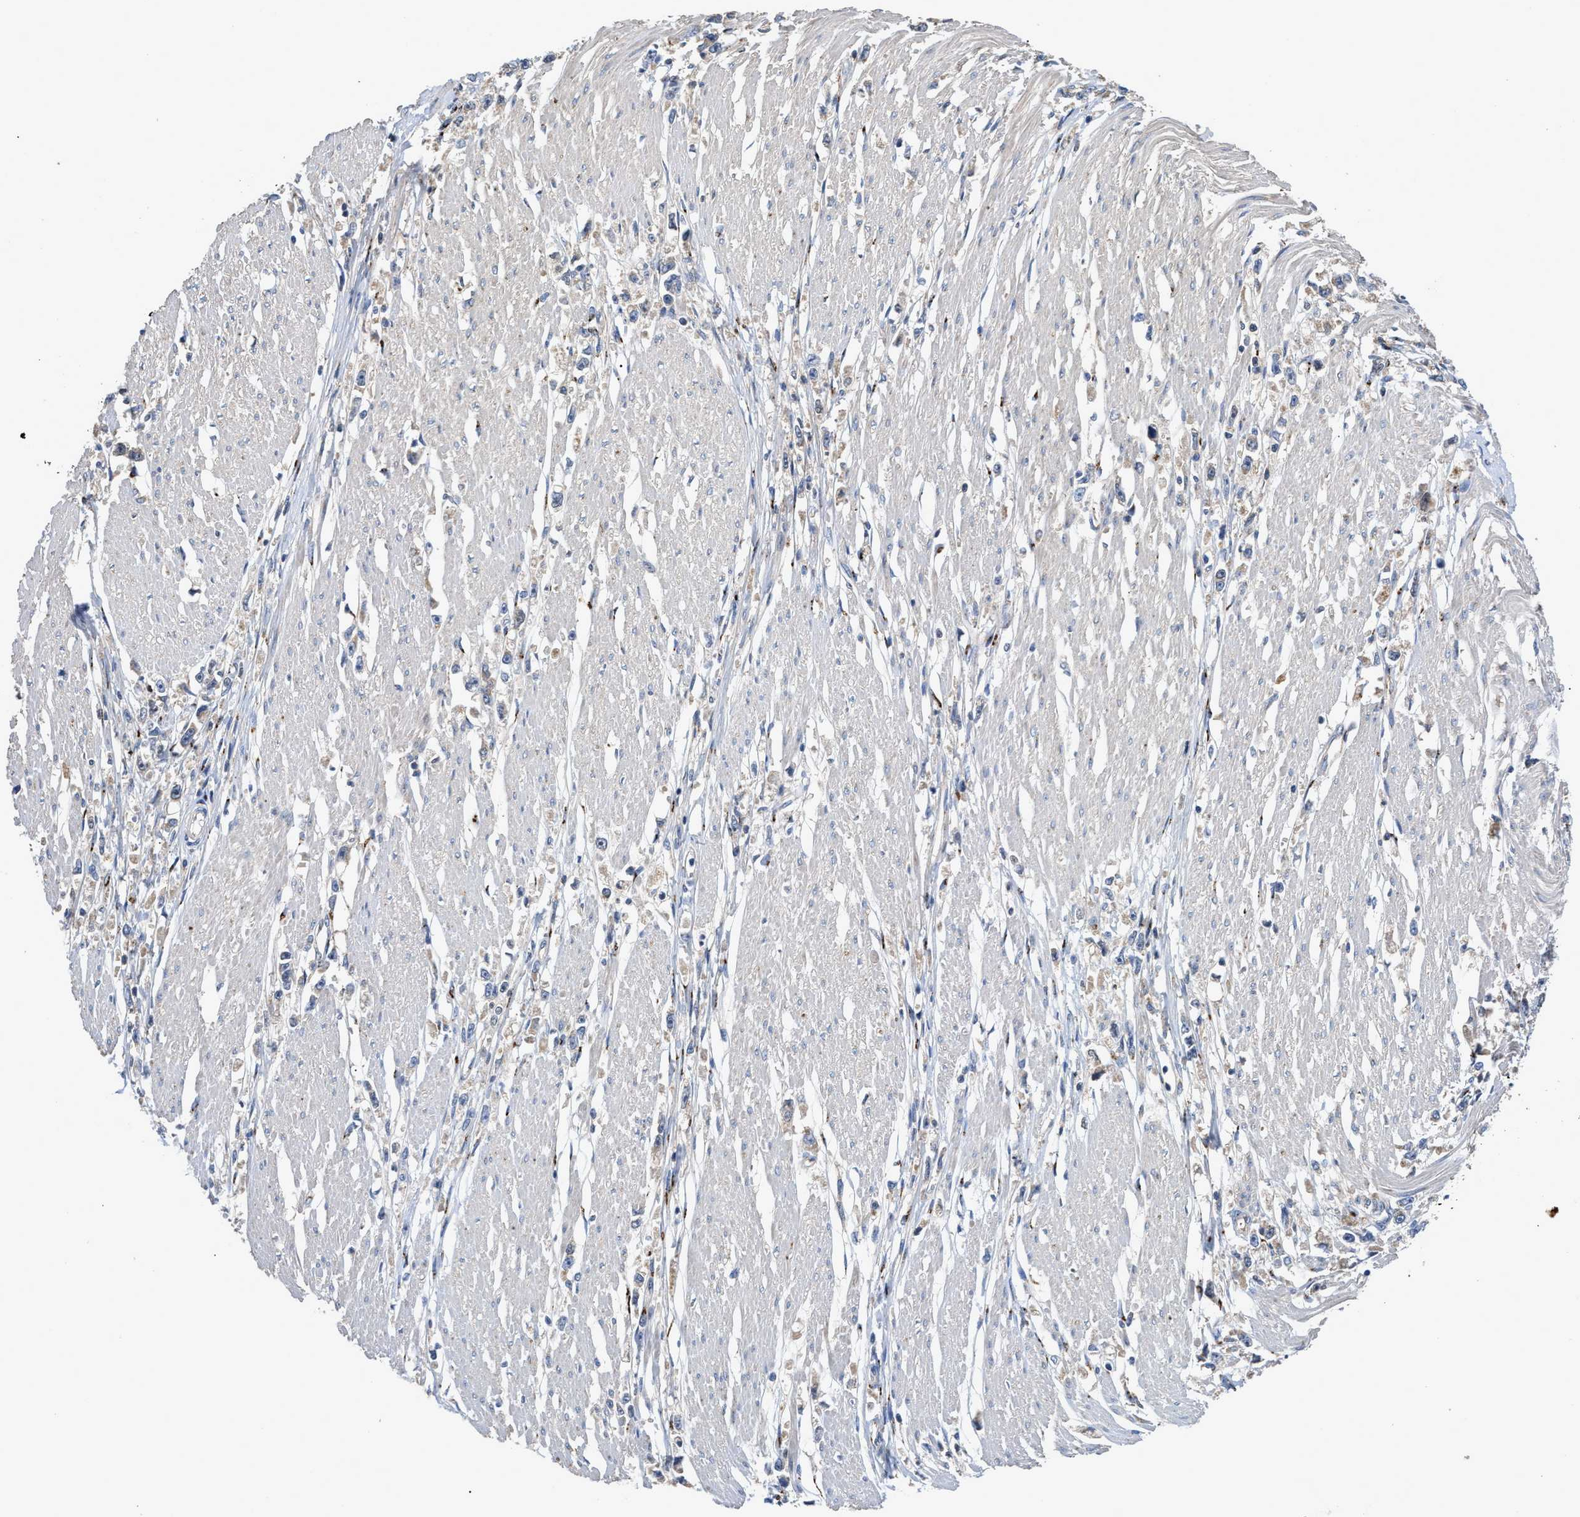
{"staining": {"intensity": "negative", "quantity": "none", "location": "none"}, "tissue": "stomach cancer", "cell_type": "Tumor cells", "image_type": "cancer", "snomed": [{"axis": "morphology", "description": "Adenocarcinoma, NOS"}, {"axis": "topography", "description": "Stomach"}], "caption": "Micrograph shows no significant protein positivity in tumor cells of stomach cancer (adenocarcinoma).", "gene": "SIK2", "patient": {"sex": "female", "age": 59}}